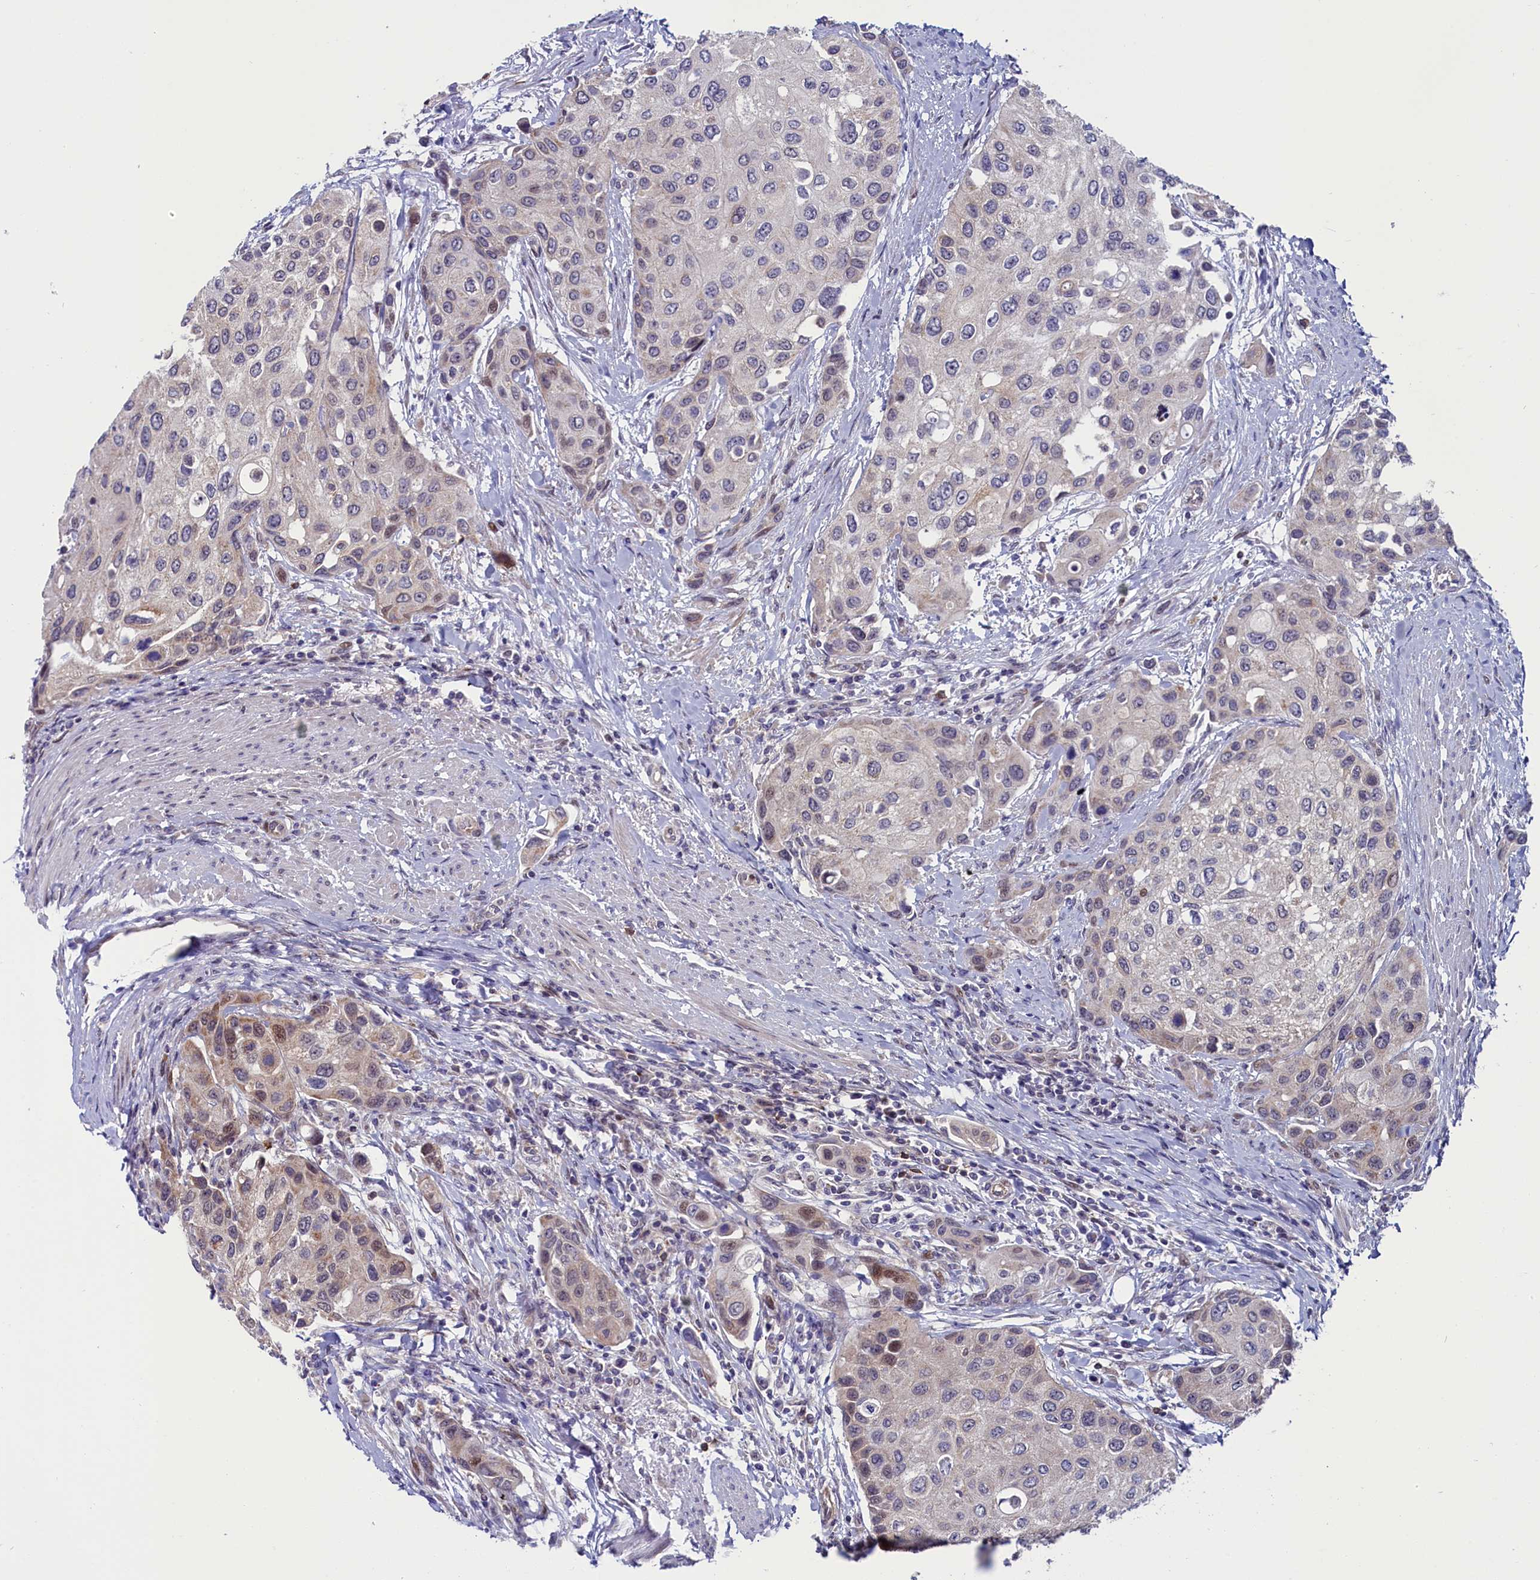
{"staining": {"intensity": "weak", "quantity": "<25%", "location": "nuclear"}, "tissue": "urothelial cancer", "cell_type": "Tumor cells", "image_type": "cancer", "snomed": [{"axis": "morphology", "description": "Normal tissue, NOS"}, {"axis": "morphology", "description": "Urothelial carcinoma, High grade"}, {"axis": "topography", "description": "Vascular tissue"}, {"axis": "topography", "description": "Urinary bladder"}], "caption": "A high-resolution image shows immunohistochemistry staining of urothelial cancer, which demonstrates no significant positivity in tumor cells.", "gene": "CIAPIN1", "patient": {"sex": "female", "age": 56}}